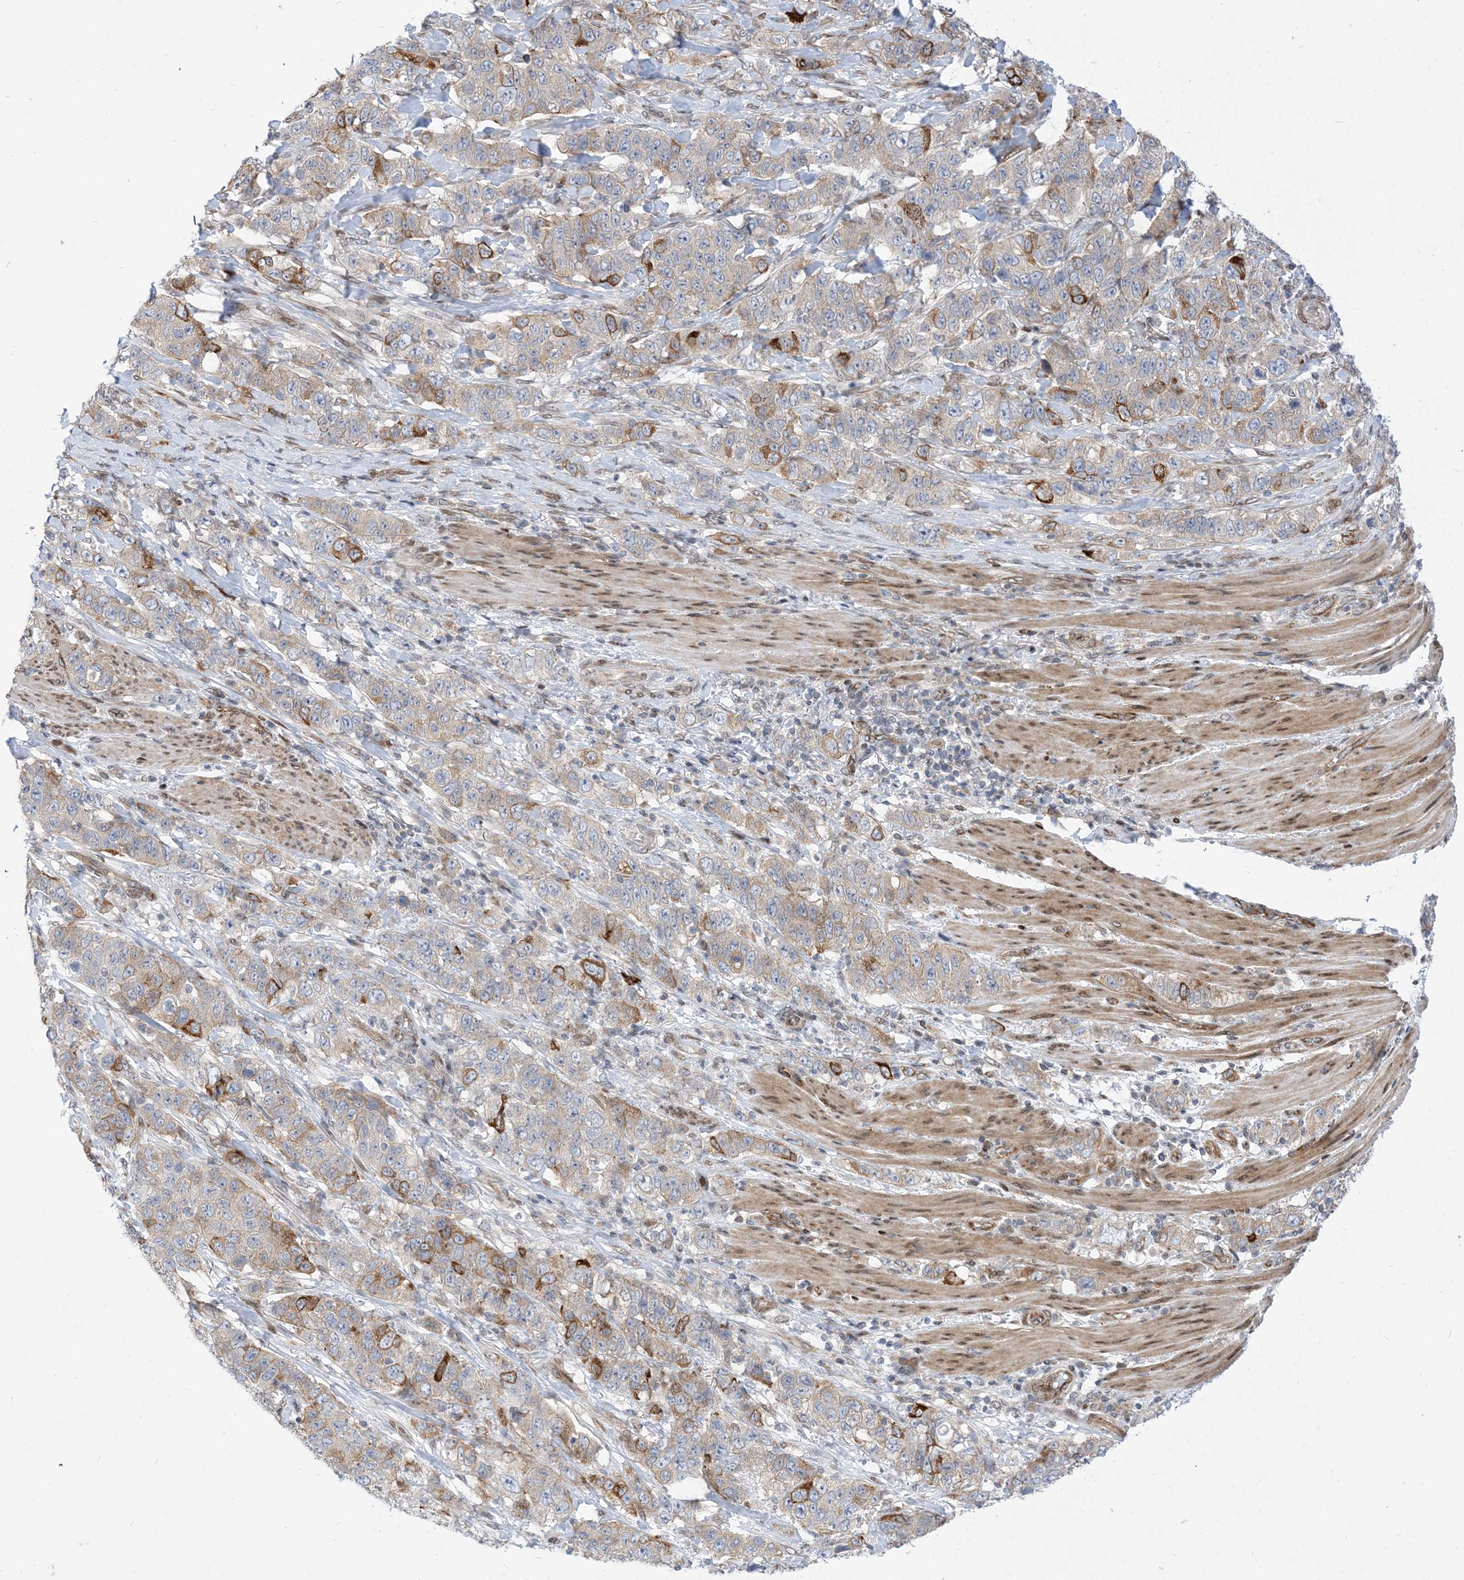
{"staining": {"intensity": "moderate", "quantity": "25%-75%", "location": "cytoplasmic/membranous"}, "tissue": "stomach cancer", "cell_type": "Tumor cells", "image_type": "cancer", "snomed": [{"axis": "morphology", "description": "Adenocarcinoma, NOS"}, {"axis": "topography", "description": "Stomach"}], "caption": "Protein expression by immunohistochemistry (IHC) shows moderate cytoplasmic/membranous staining in approximately 25%-75% of tumor cells in adenocarcinoma (stomach).", "gene": "TYSND1", "patient": {"sex": "male", "age": 48}}